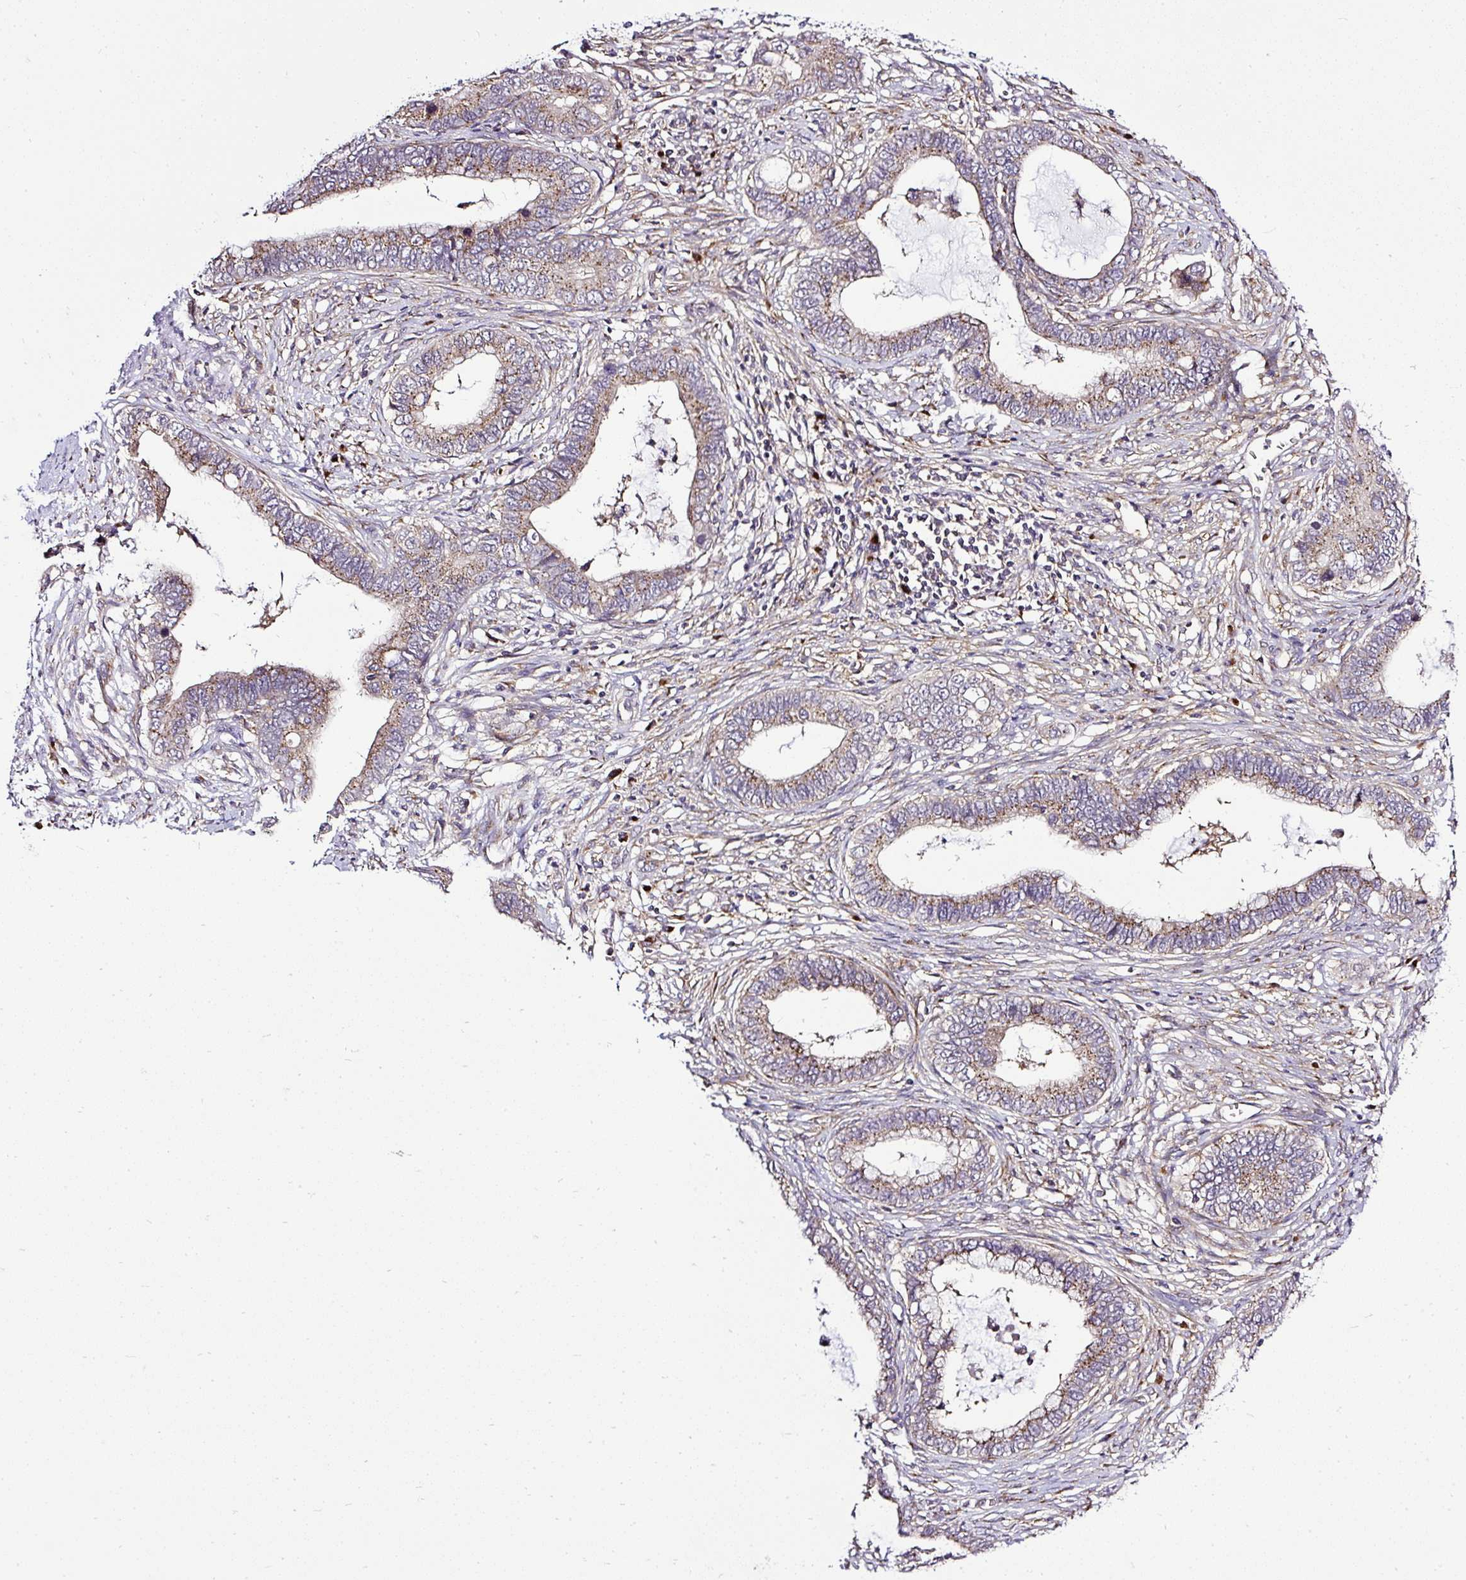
{"staining": {"intensity": "moderate", "quantity": "25%-75%", "location": "cytoplasmic/membranous"}, "tissue": "cervical cancer", "cell_type": "Tumor cells", "image_type": "cancer", "snomed": [{"axis": "morphology", "description": "Adenocarcinoma, NOS"}, {"axis": "topography", "description": "Cervix"}], "caption": "IHC histopathology image of cervical cancer stained for a protein (brown), which shows medium levels of moderate cytoplasmic/membranous positivity in approximately 25%-75% of tumor cells.", "gene": "SMC4", "patient": {"sex": "female", "age": 44}}